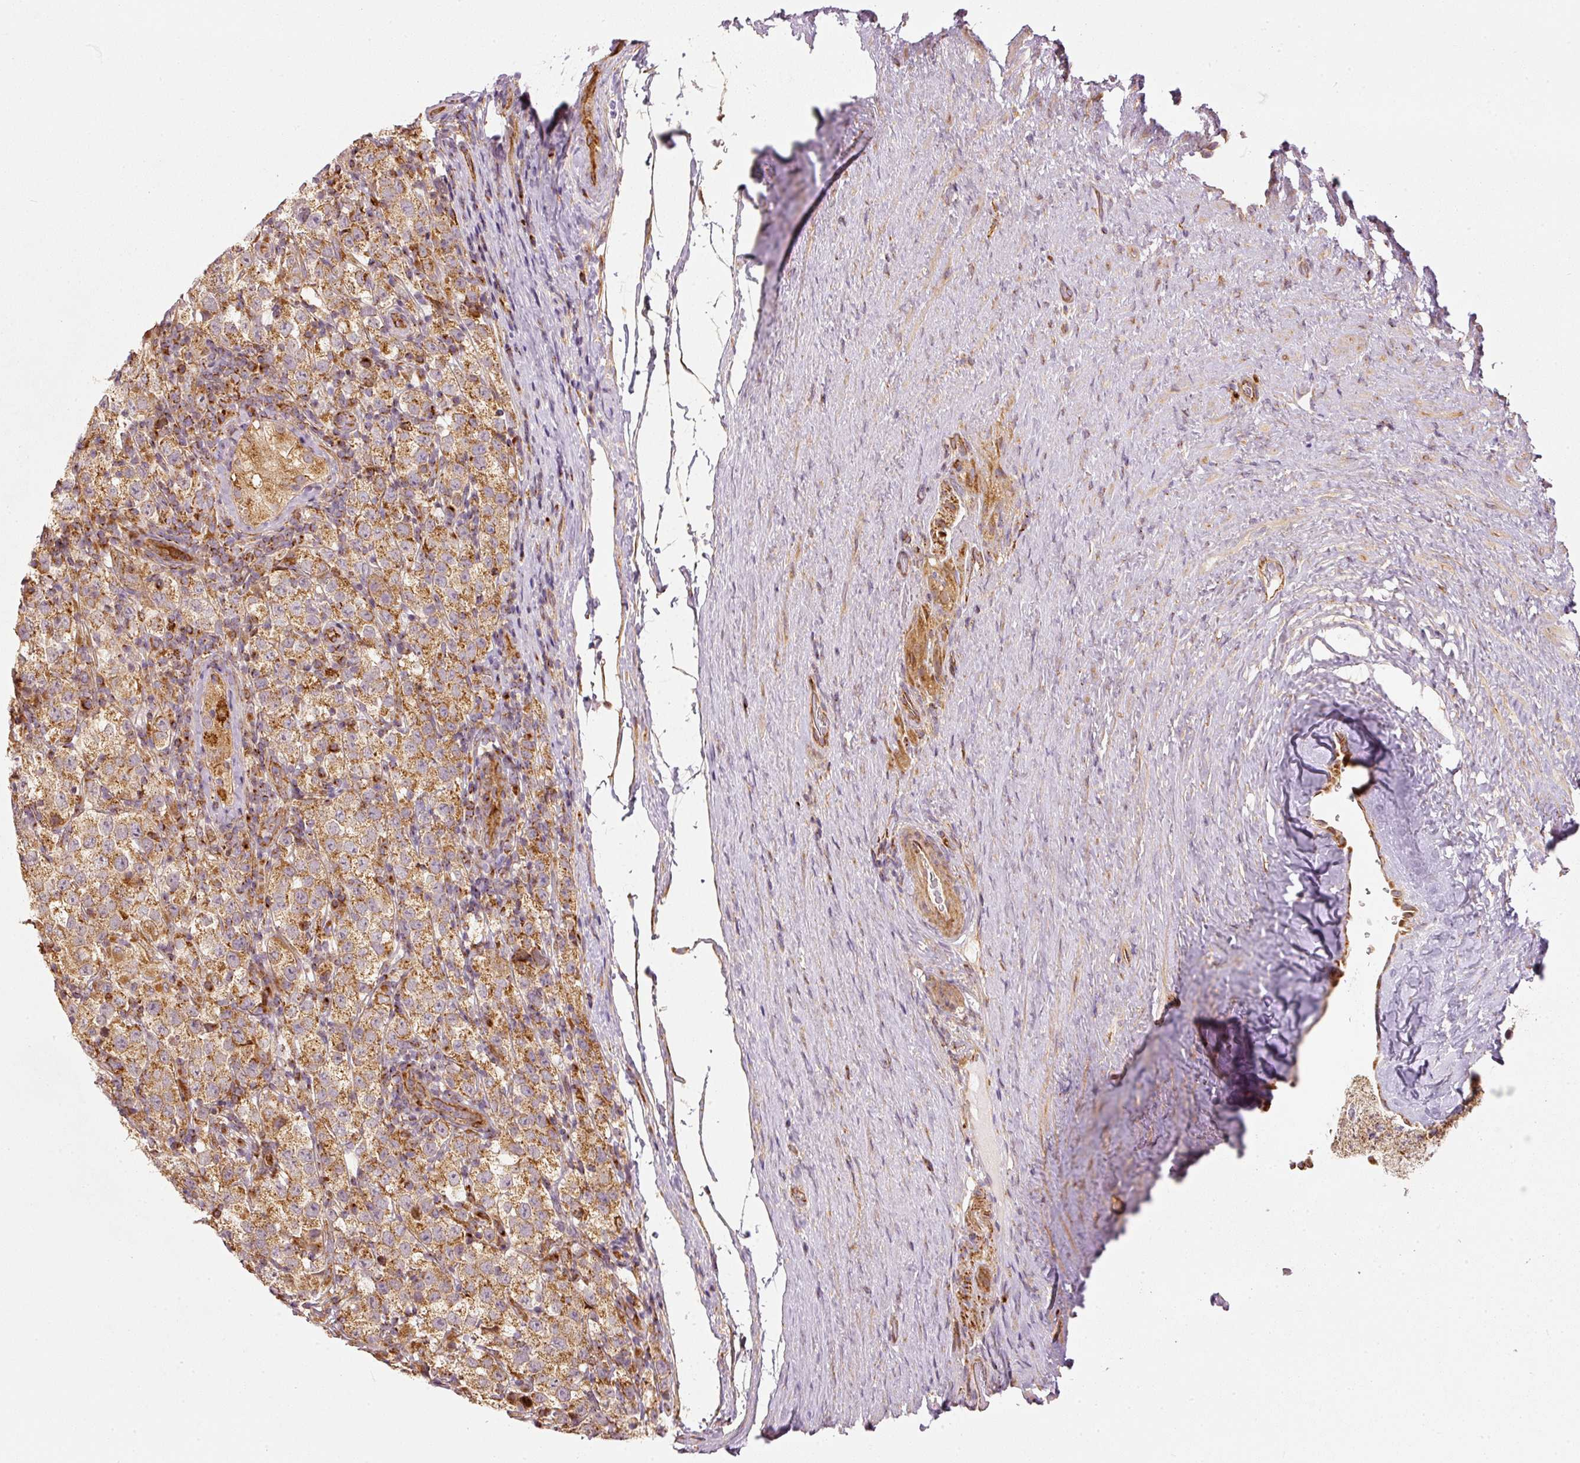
{"staining": {"intensity": "moderate", "quantity": ">75%", "location": "cytoplasmic/membranous"}, "tissue": "testis cancer", "cell_type": "Tumor cells", "image_type": "cancer", "snomed": [{"axis": "morphology", "description": "Seminoma, NOS"}, {"axis": "morphology", "description": "Carcinoma, Embryonal, NOS"}, {"axis": "topography", "description": "Testis"}], "caption": "Testis embryonal carcinoma stained with DAB IHC reveals medium levels of moderate cytoplasmic/membranous expression in about >75% of tumor cells.", "gene": "MTHFD1L", "patient": {"sex": "male", "age": 41}}